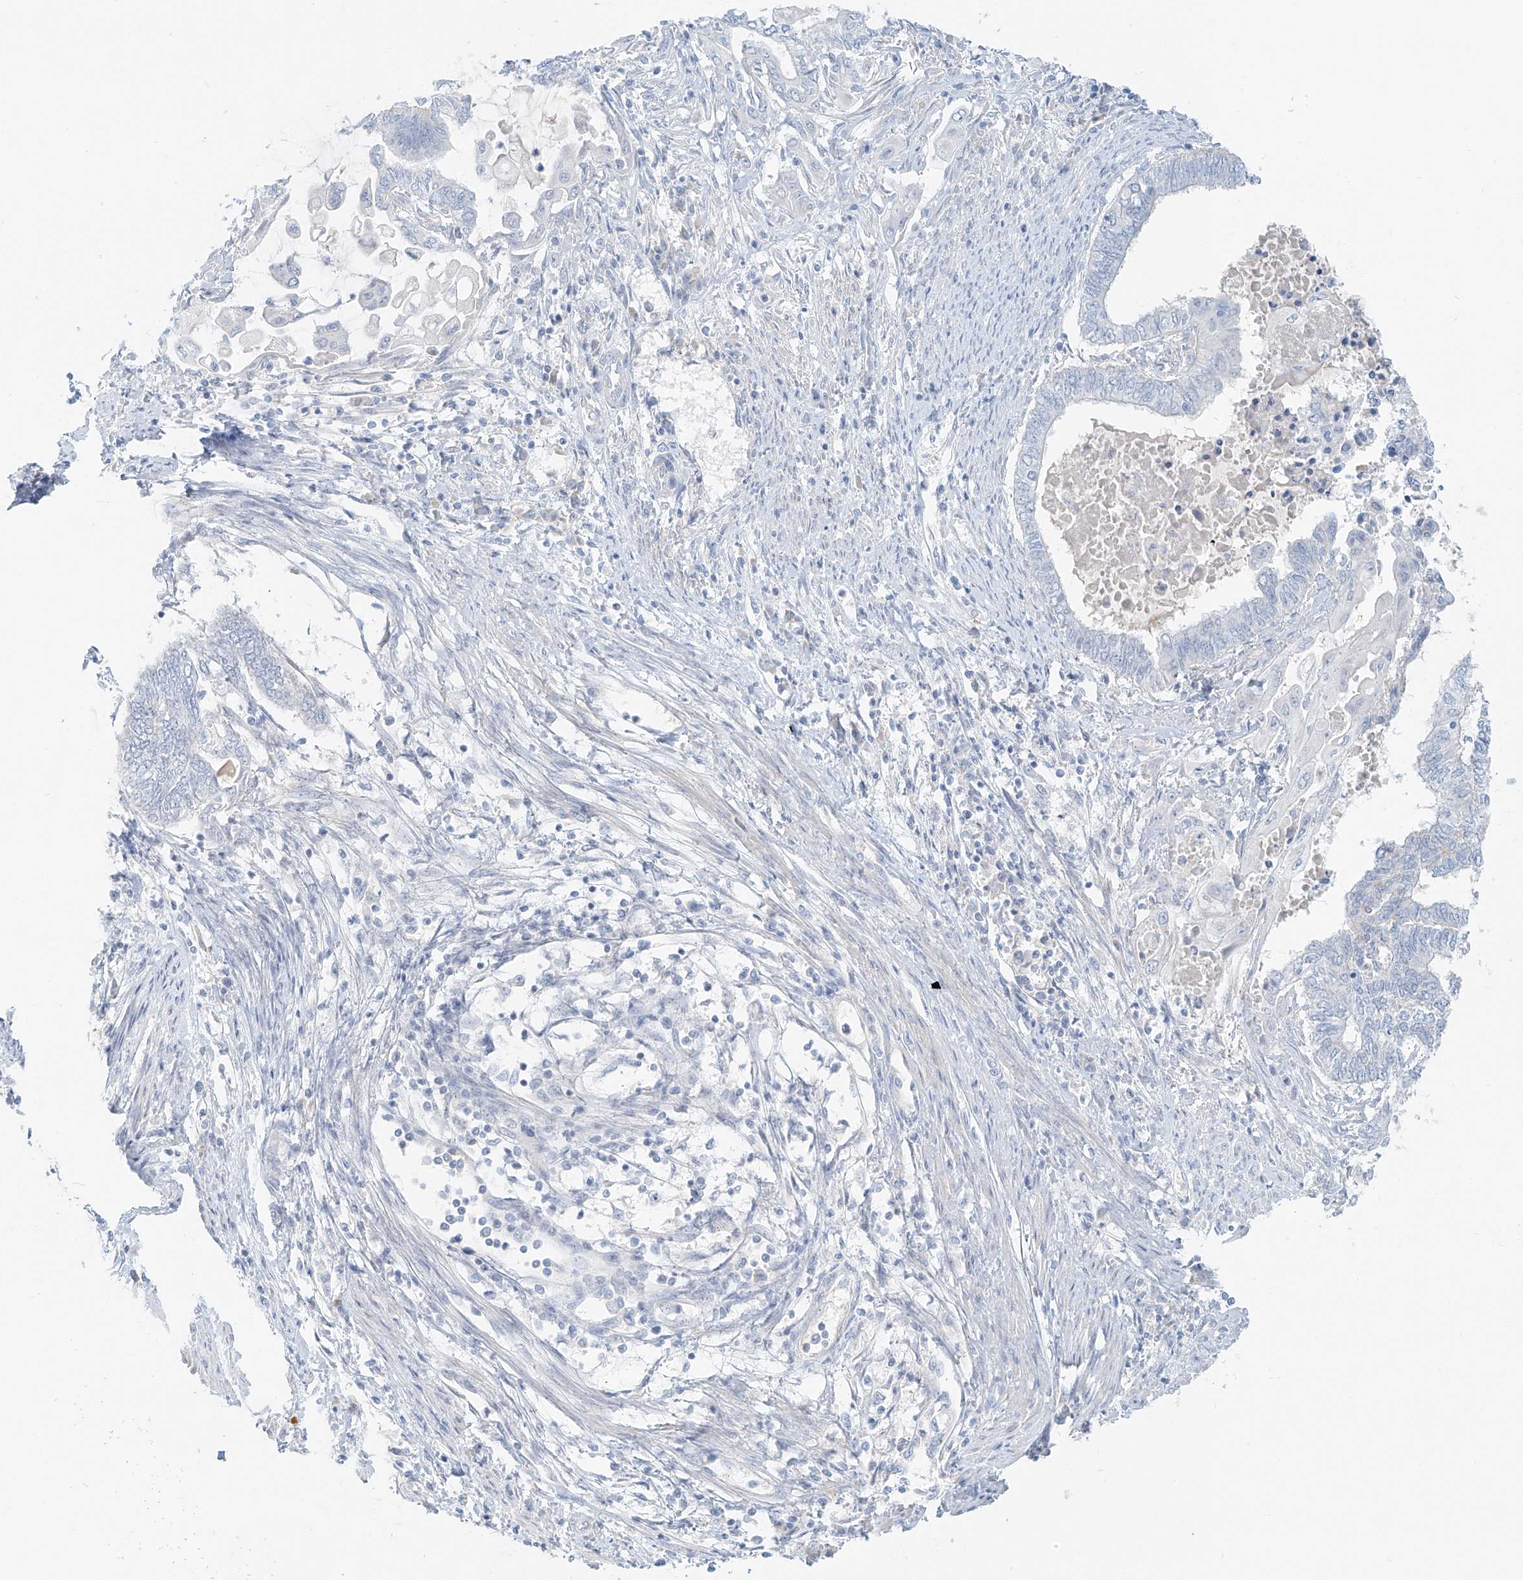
{"staining": {"intensity": "negative", "quantity": "none", "location": "none"}, "tissue": "endometrial cancer", "cell_type": "Tumor cells", "image_type": "cancer", "snomed": [{"axis": "morphology", "description": "Adenocarcinoma, NOS"}, {"axis": "topography", "description": "Uterus"}, {"axis": "topography", "description": "Endometrium"}], "caption": "Histopathology image shows no significant protein positivity in tumor cells of endometrial adenocarcinoma.", "gene": "PGC", "patient": {"sex": "female", "age": 70}}